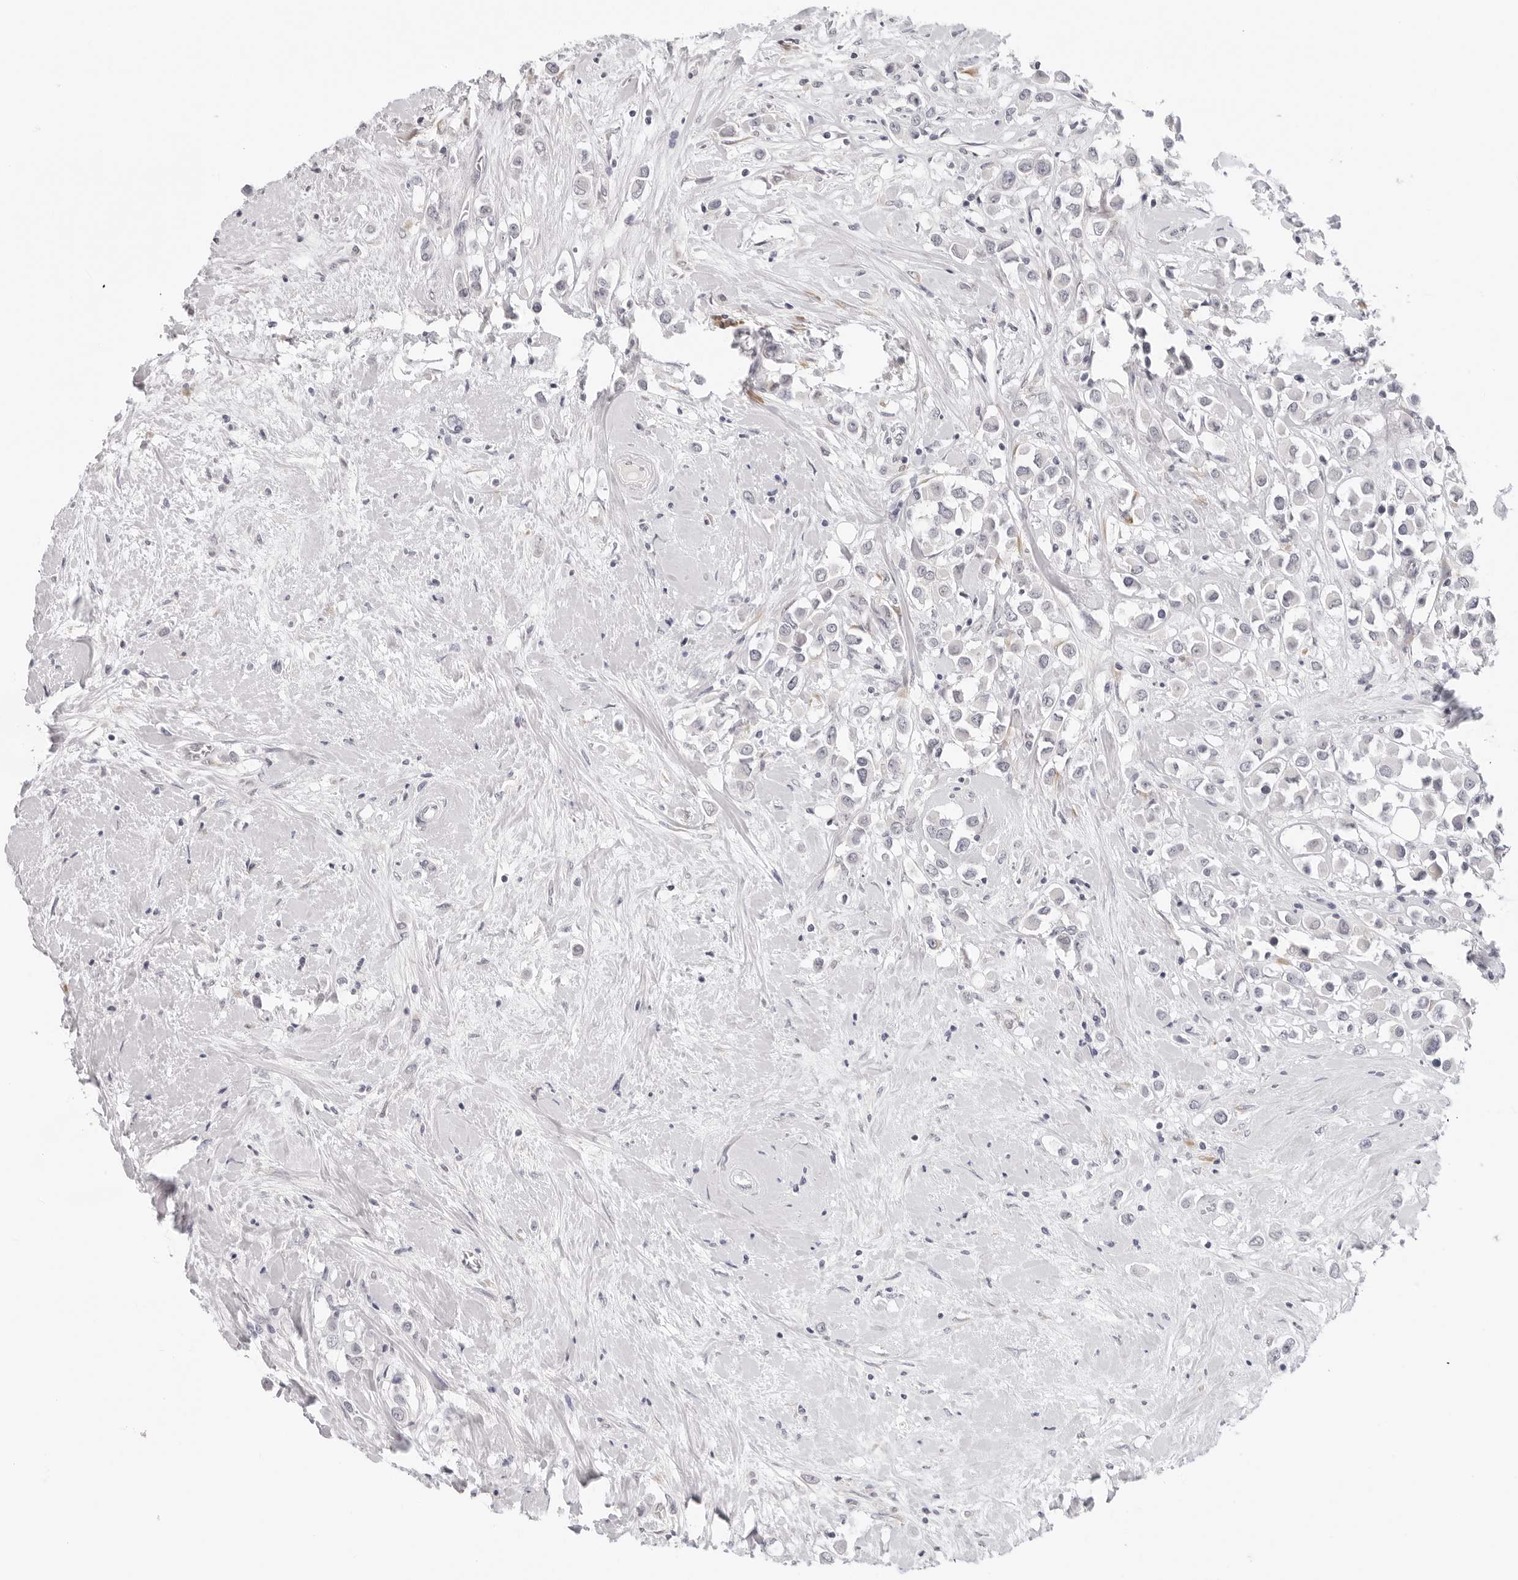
{"staining": {"intensity": "negative", "quantity": "none", "location": "none"}, "tissue": "breast cancer", "cell_type": "Tumor cells", "image_type": "cancer", "snomed": [{"axis": "morphology", "description": "Duct carcinoma"}, {"axis": "topography", "description": "Breast"}], "caption": "High magnification brightfield microscopy of intraductal carcinoma (breast) stained with DAB (brown) and counterstained with hematoxylin (blue): tumor cells show no significant staining.", "gene": "EDN2", "patient": {"sex": "female", "age": 61}}